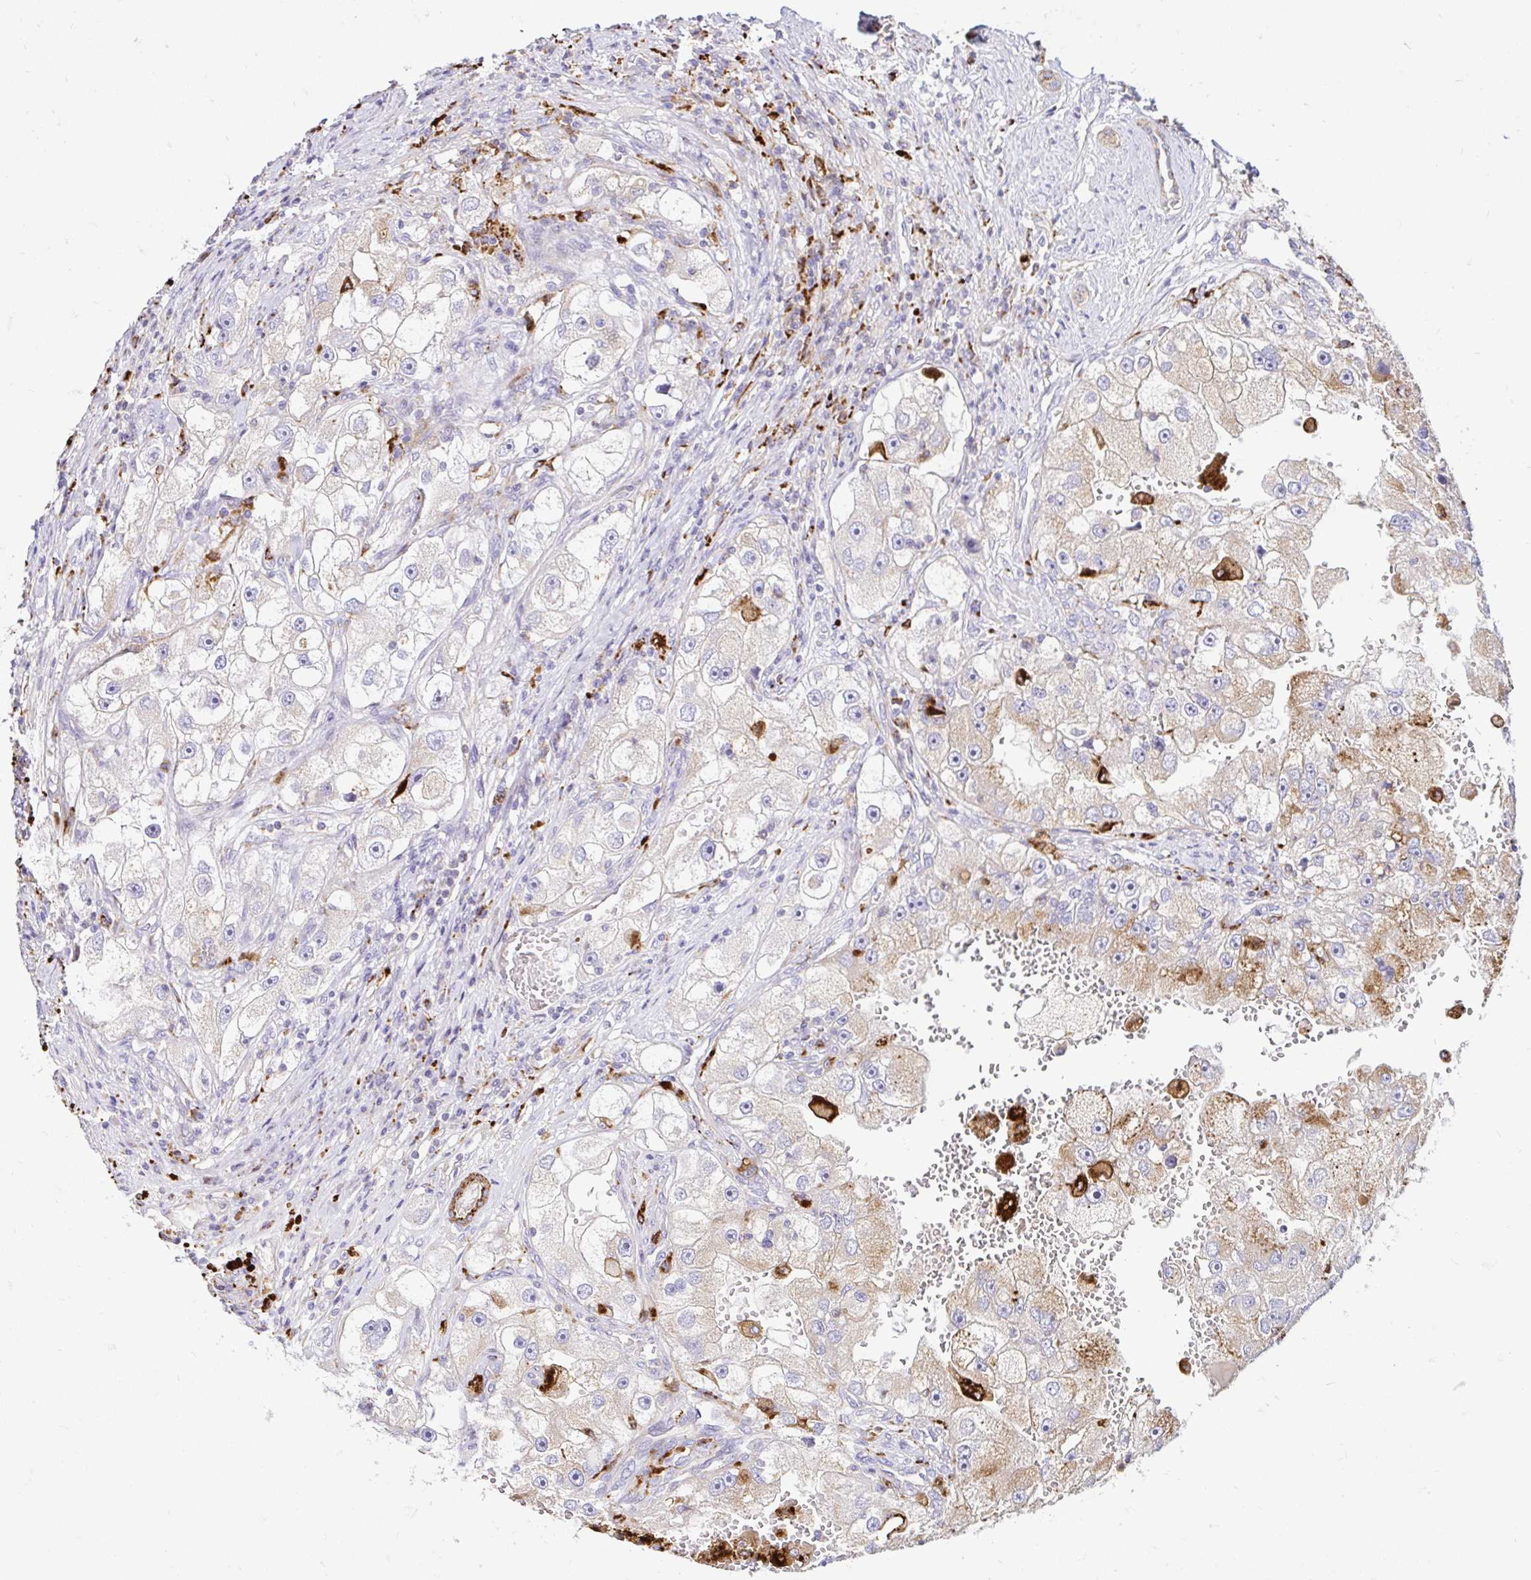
{"staining": {"intensity": "weak", "quantity": "25%-75%", "location": "cytoplasmic/membranous"}, "tissue": "renal cancer", "cell_type": "Tumor cells", "image_type": "cancer", "snomed": [{"axis": "morphology", "description": "Adenocarcinoma, NOS"}, {"axis": "topography", "description": "Kidney"}], "caption": "Protein analysis of renal cancer (adenocarcinoma) tissue exhibits weak cytoplasmic/membranous positivity in about 25%-75% of tumor cells.", "gene": "FUCA1", "patient": {"sex": "male", "age": 63}}